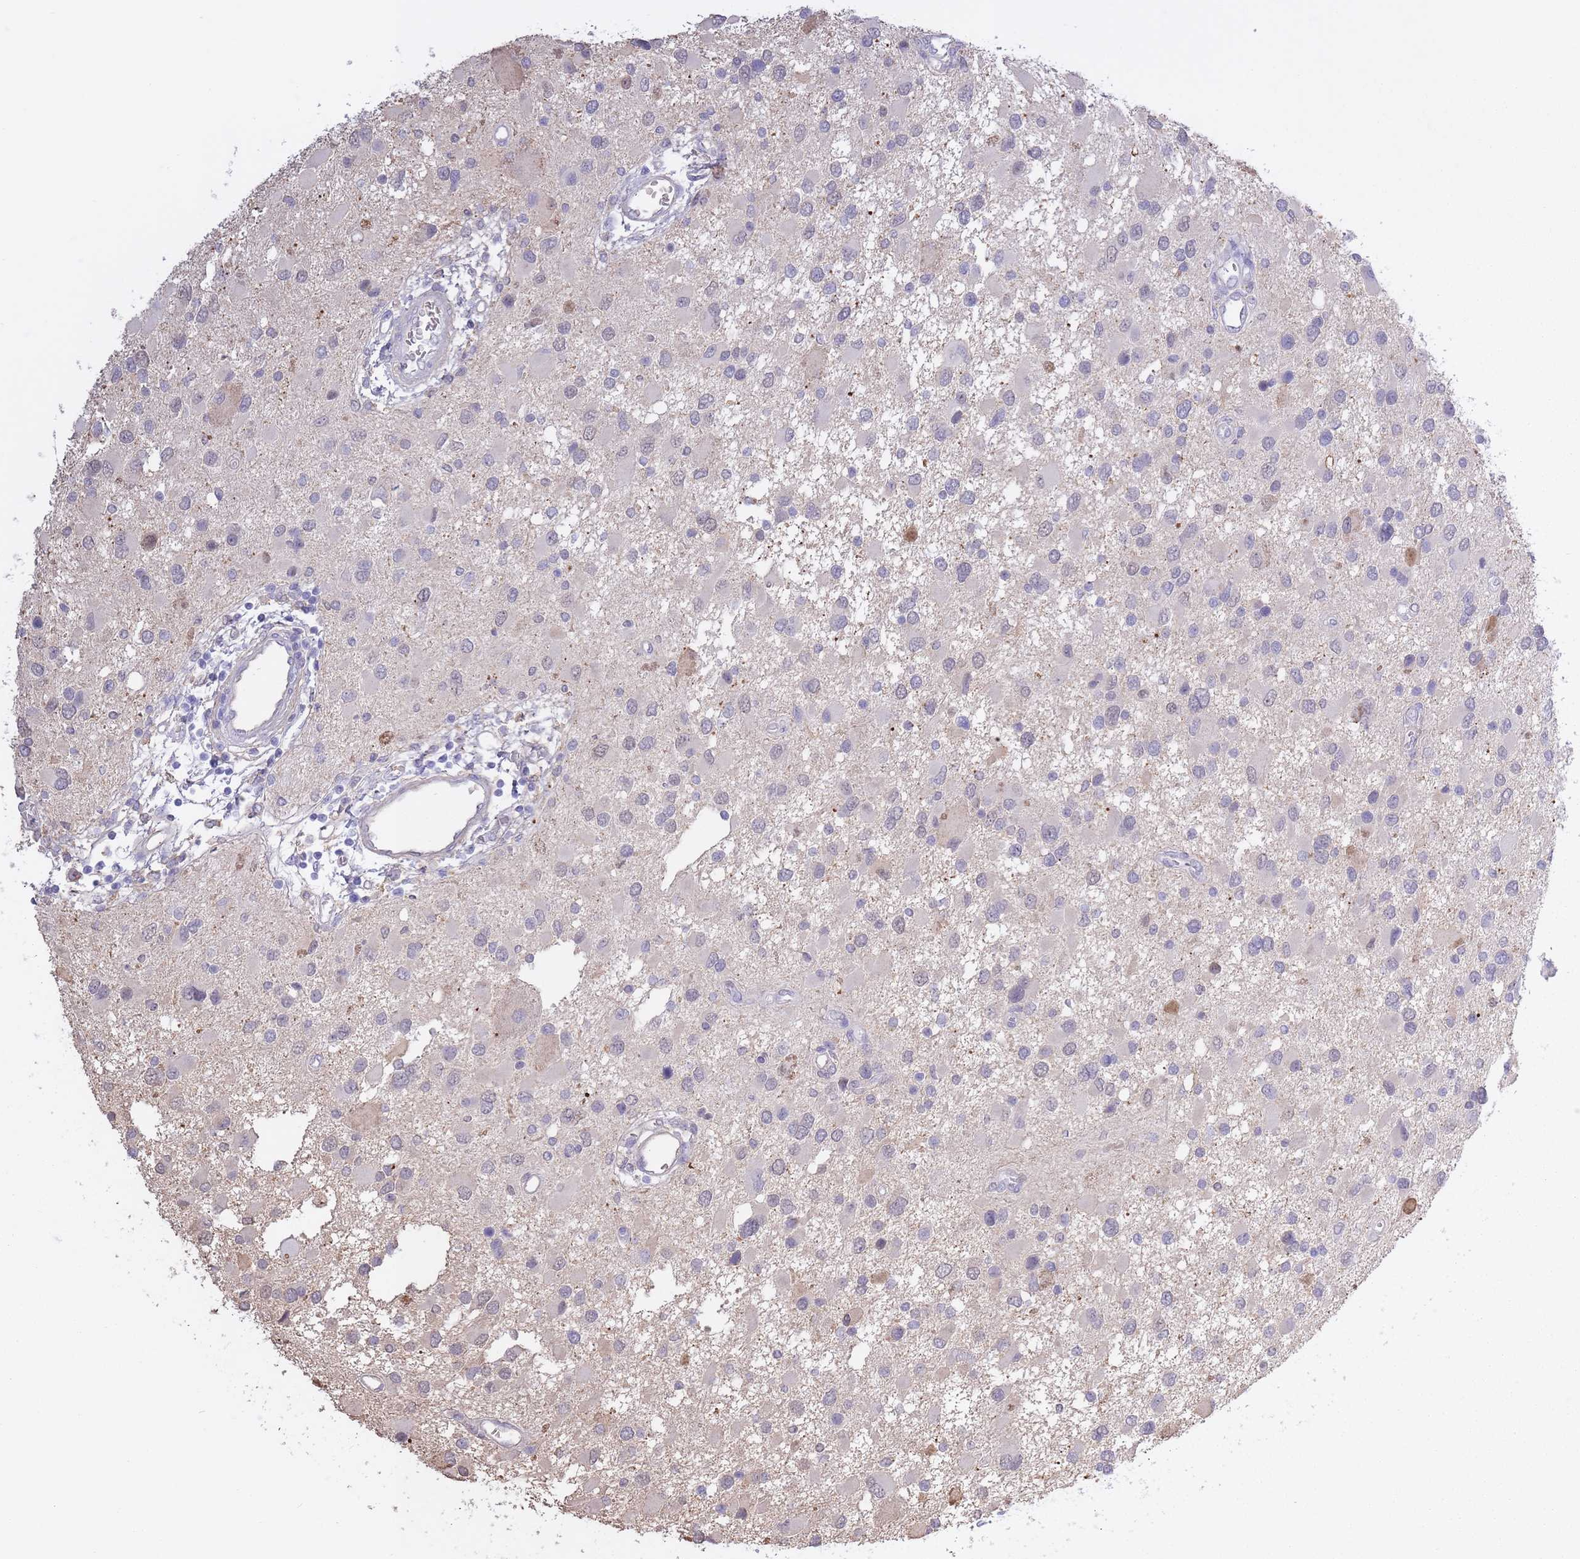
{"staining": {"intensity": "negative", "quantity": "none", "location": "none"}, "tissue": "glioma", "cell_type": "Tumor cells", "image_type": "cancer", "snomed": [{"axis": "morphology", "description": "Glioma, malignant, High grade"}, {"axis": "topography", "description": "Brain"}], "caption": "Immunohistochemical staining of glioma exhibits no significant positivity in tumor cells. (DAB immunohistochemistry, high magnification).", "gene": "AP3S2", "patient": {"sex": "male", "age": 53}}